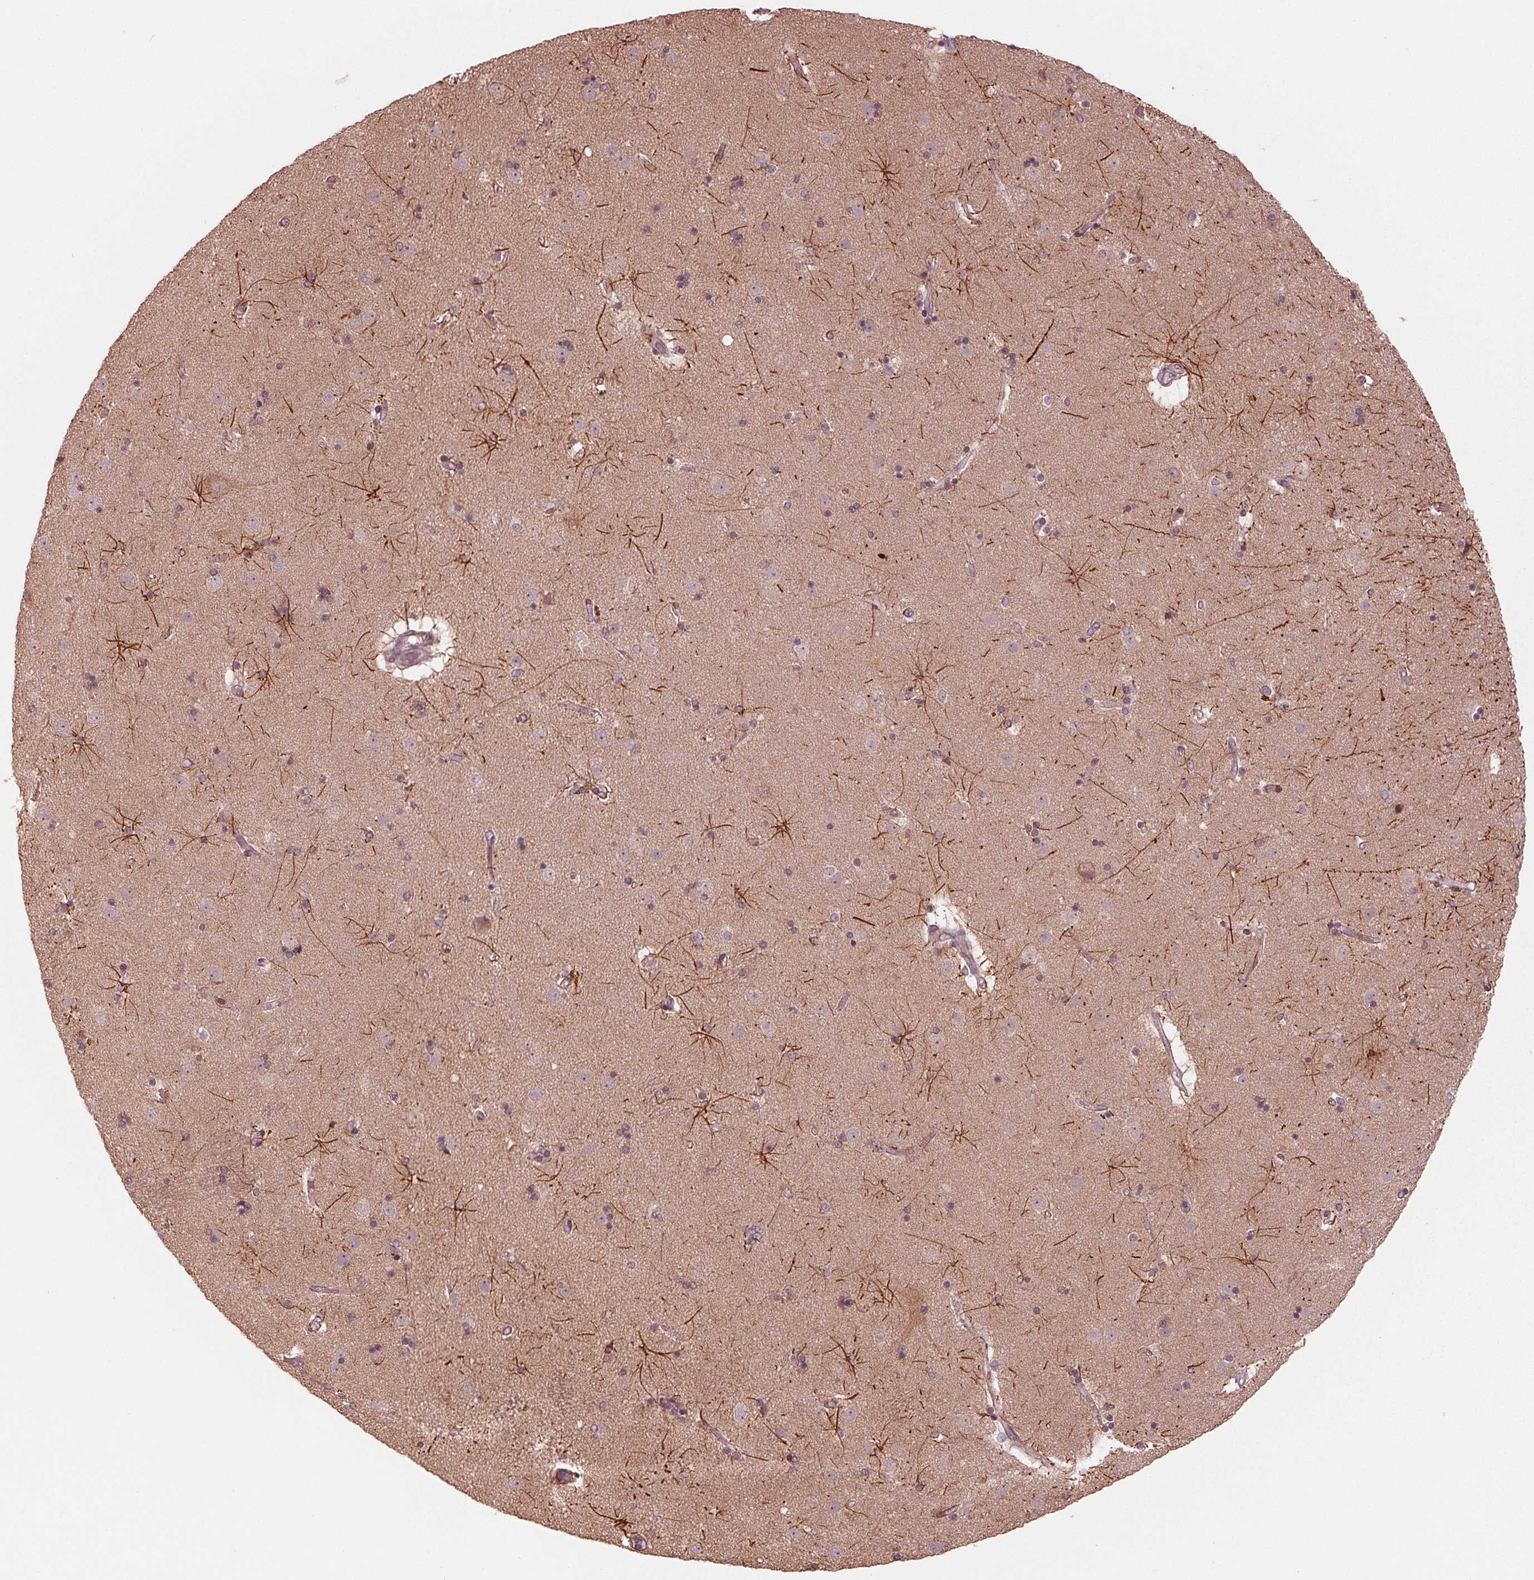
{"staining": {"intensity": "negative", "quantity": "none", "location": "none"}, "tissue": "caudate", "cell_type": "Glial cells", "image_type": "normal", "snomed": [{"axis": "morphology", "description": "Normal tissue, NOS"}, {"axis": "topography", "description": "Lateral ventricle wall"}], "caption": "An image of human caudate is negative for staining in glial cells. Brightfield microscopy of immunohistochemistry stained with DAB (brown) and hematoxylin (blue), captured at high magnification.", "gene": "CMIP", "patient": {"sex": "female", "age": 71}}